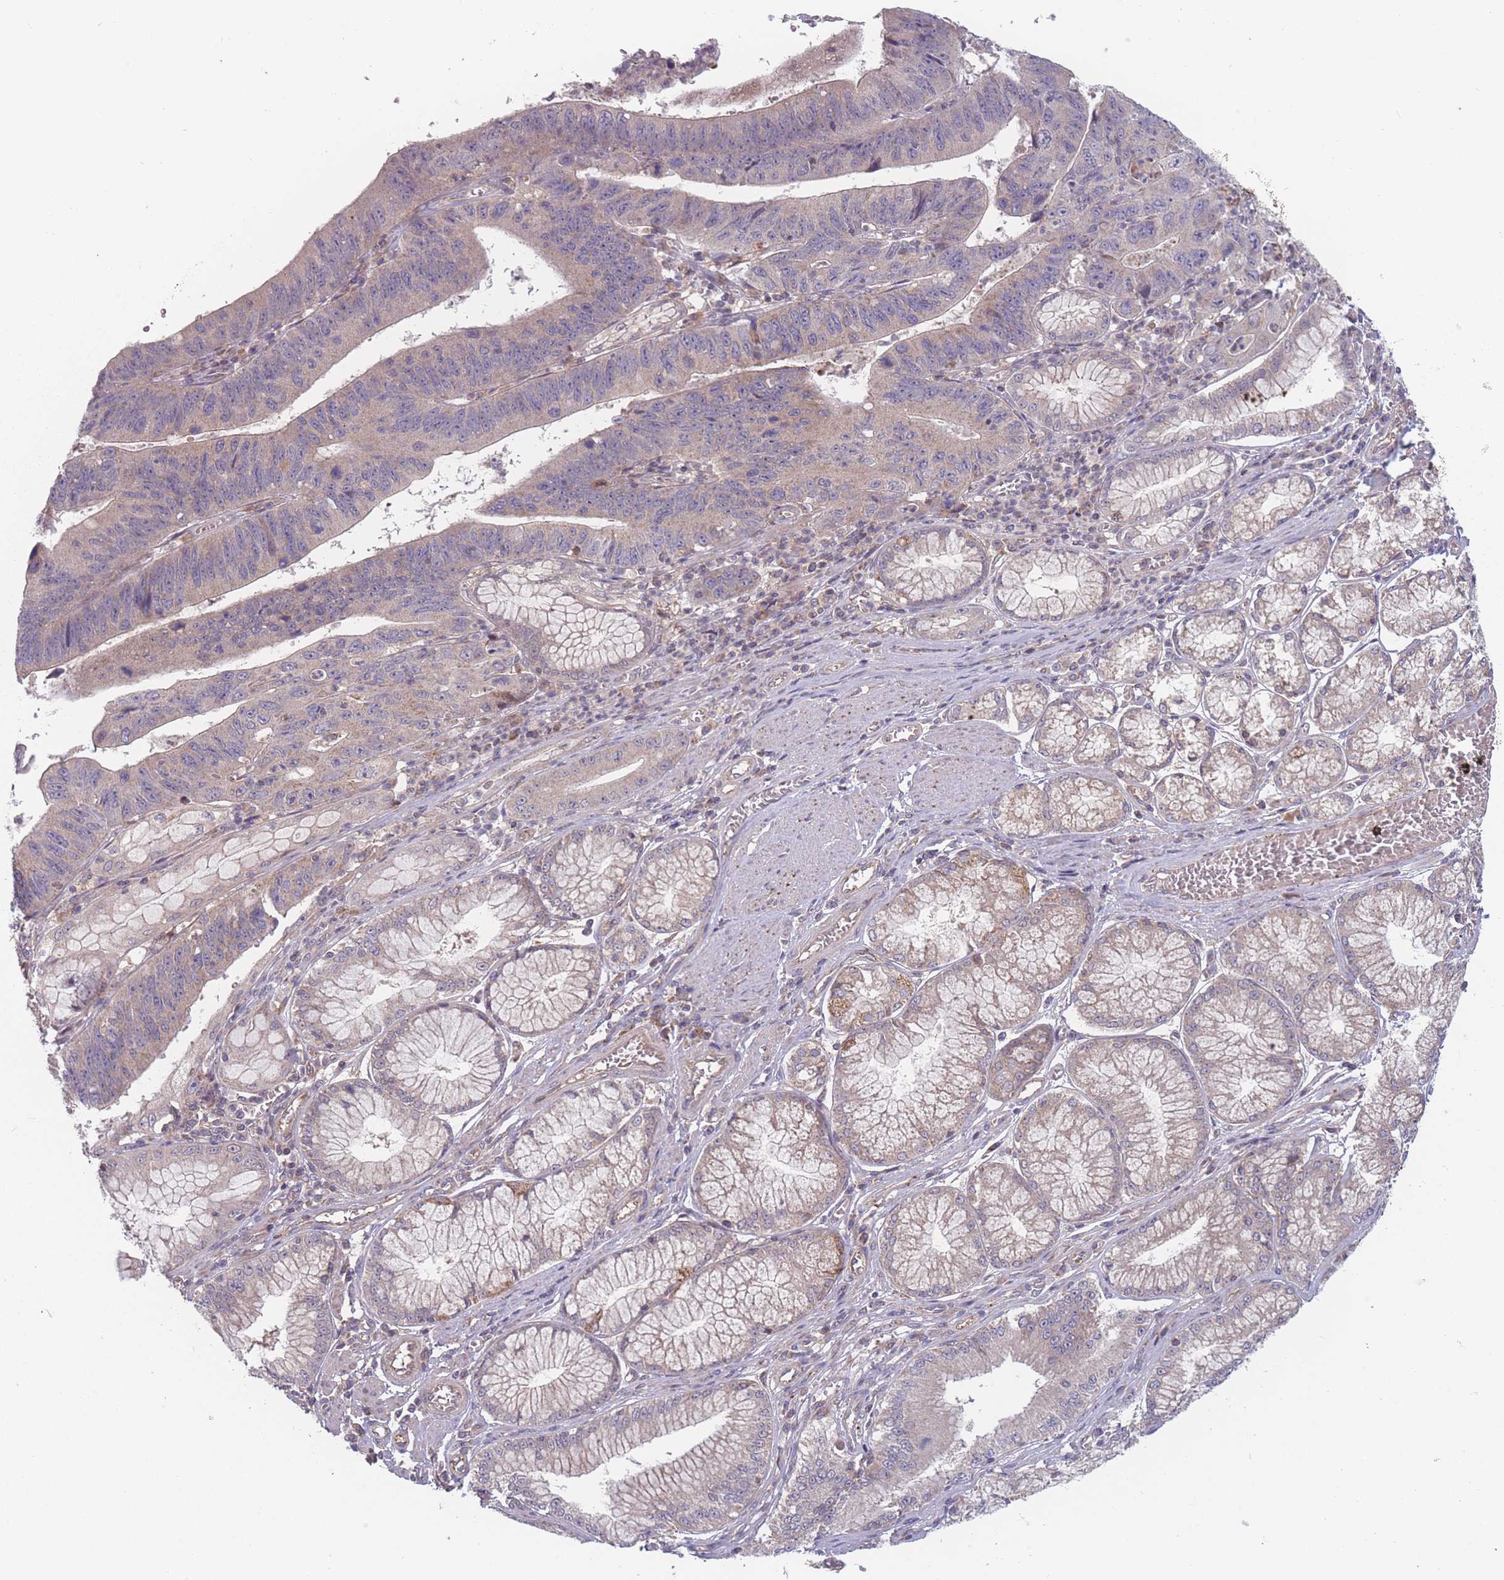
{"staining": {"intensity": "weak", "quantity": "25%-75%", "location": "cytoplasmic/membranous"}, "tissue": "stomach cancer", "cell_type": "Tumor cells", "image_type": "cancer", "snomed": [{"axis": "morphology", "description": "Adenocarcinoma, NOS"}, {"axis": "topography", "description": "Stomach"}], "caption": "Protein analysis of stomach adenocarcinoma tissue reveals weak cytoplasmic/membranous staining in about 25%-75% of tumor cells.", "gene": "ATP5MG", "patient": {"sex": "male", "age": 59}}